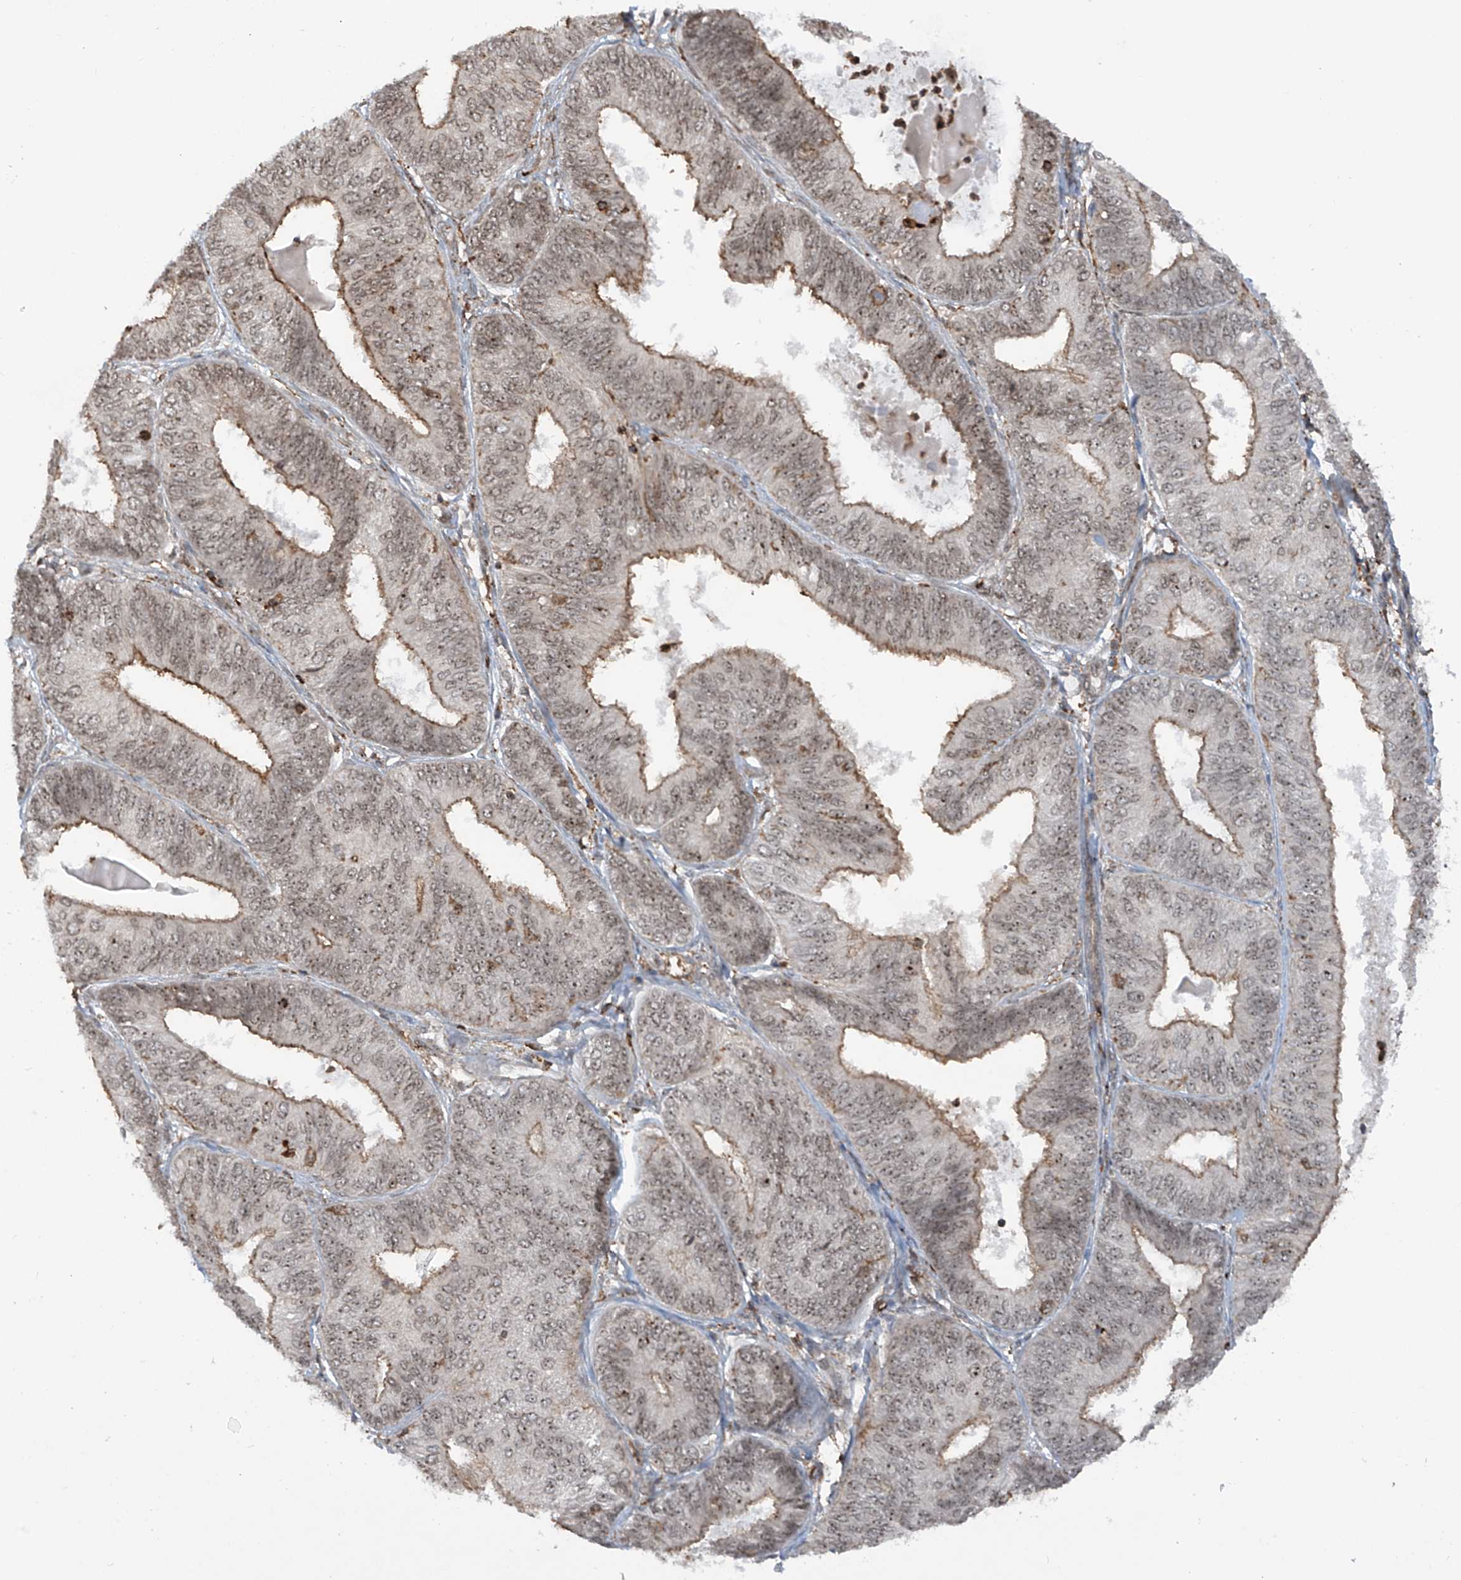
{"staining": {"intensity": "moderate", "quantity": "25%-75%", "location": "cytoplasmic/membranous,nuclear"}, "tissue": "endometrial cancer", "cell_type": "Tumor cells", "image_type": "cancer", "snomed": [{"axis": "morphology", "description": "Adenocarcinoma, NOS"}, {"axis": "topography", "description": "Endometrium"}], "caption": "The photomicrograph demonstrates staining of endometrial cancer, revealing moderate cytoplasmic/membranous and nuclear protein positivity (brown color) within tumor cells.", "gene": "REPIN1", "patient": {"sex": "female", "age": 58}}